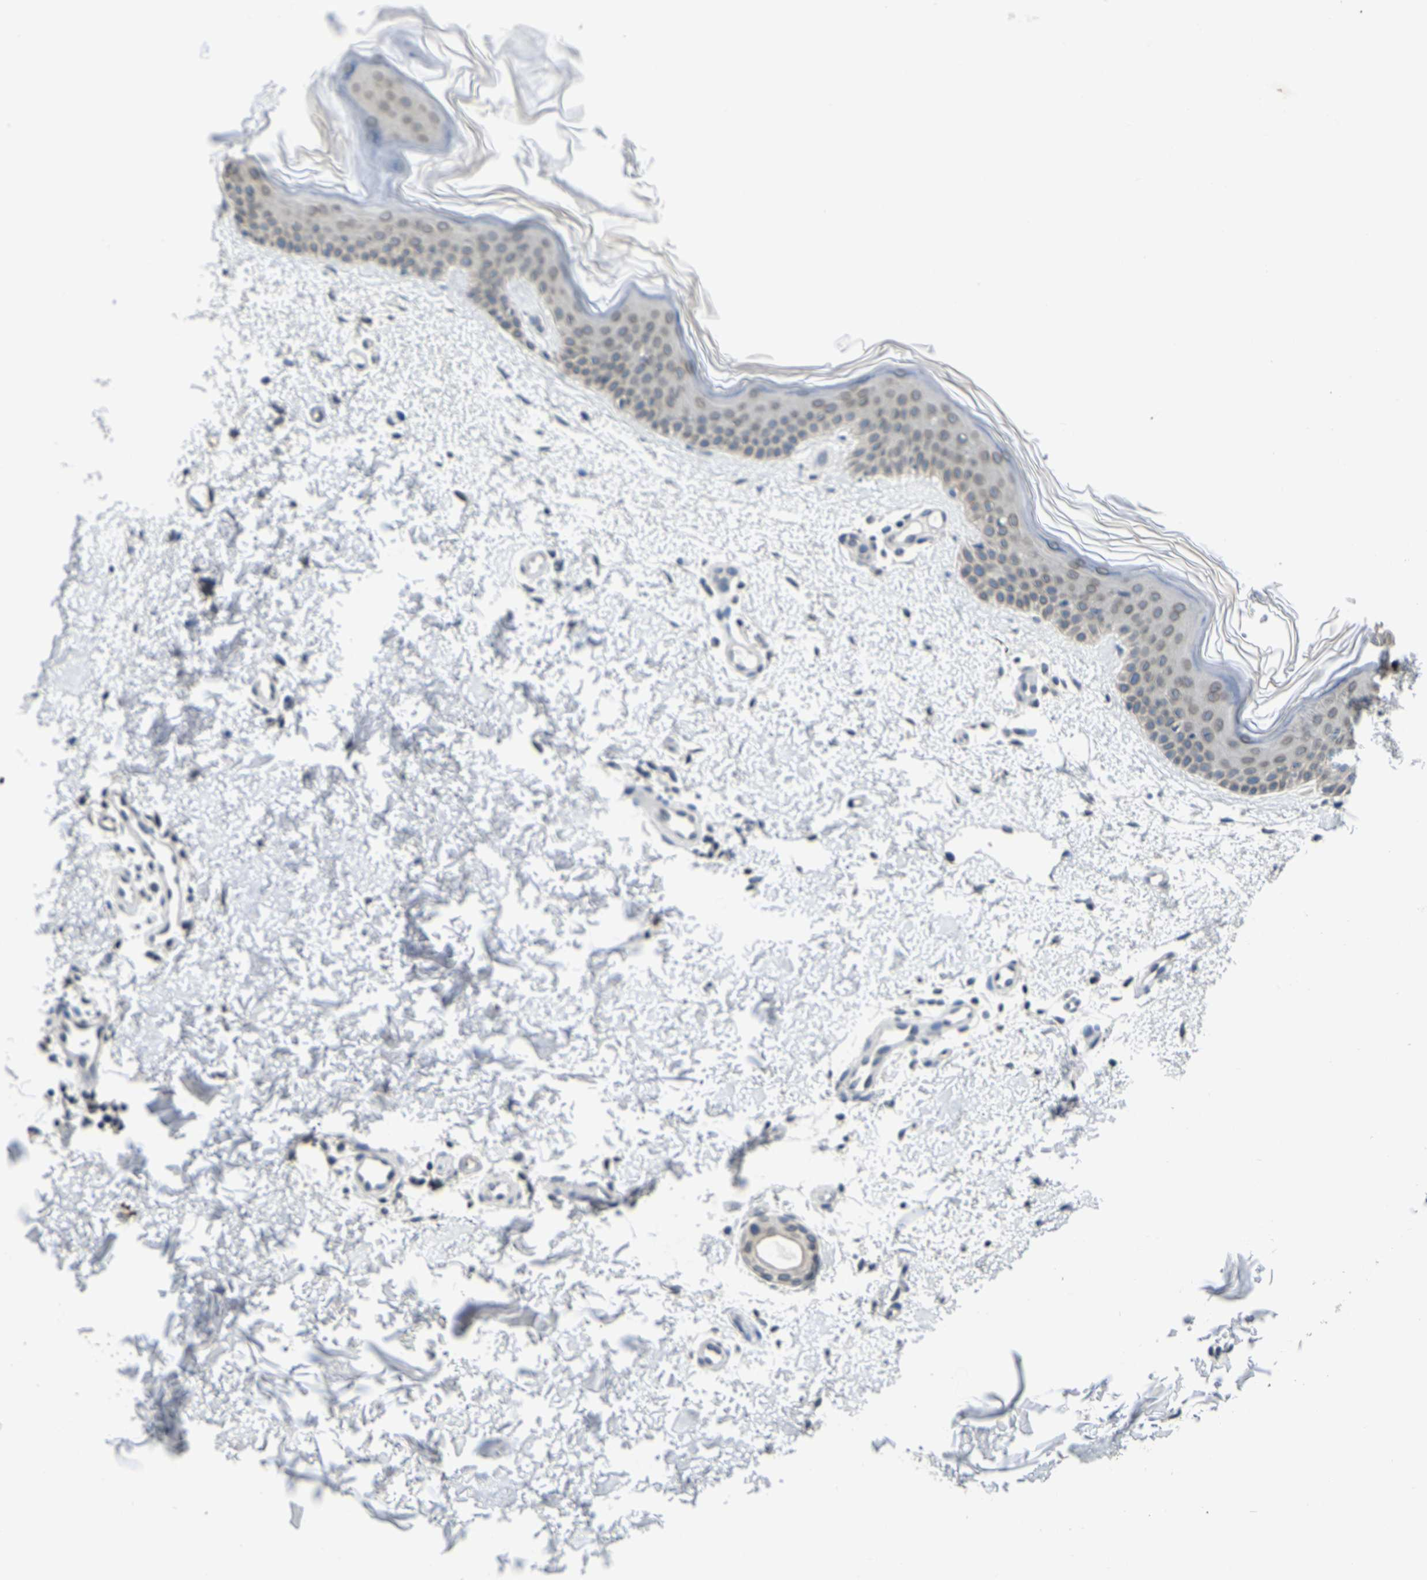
{"staining": {"intensity": "negative", "quantity": "none", "location": "none"}, "tissue": "skin", "cell_type": "Fibroblasts", "image_type": "normal", "snomed": [{"axis": "morphology", "description": "Normal tissue, NOS"}, {"axis": "morphology", "description": "Malignant melanoma, NOS"}, {"axis": "topography", "description": "Skin"}], "caption": "The photomicrograph exhibits no staining of fibroblasts in normal skin.", "gene": "RANBP2", "patient": {"sex": "male", "age": 83}}